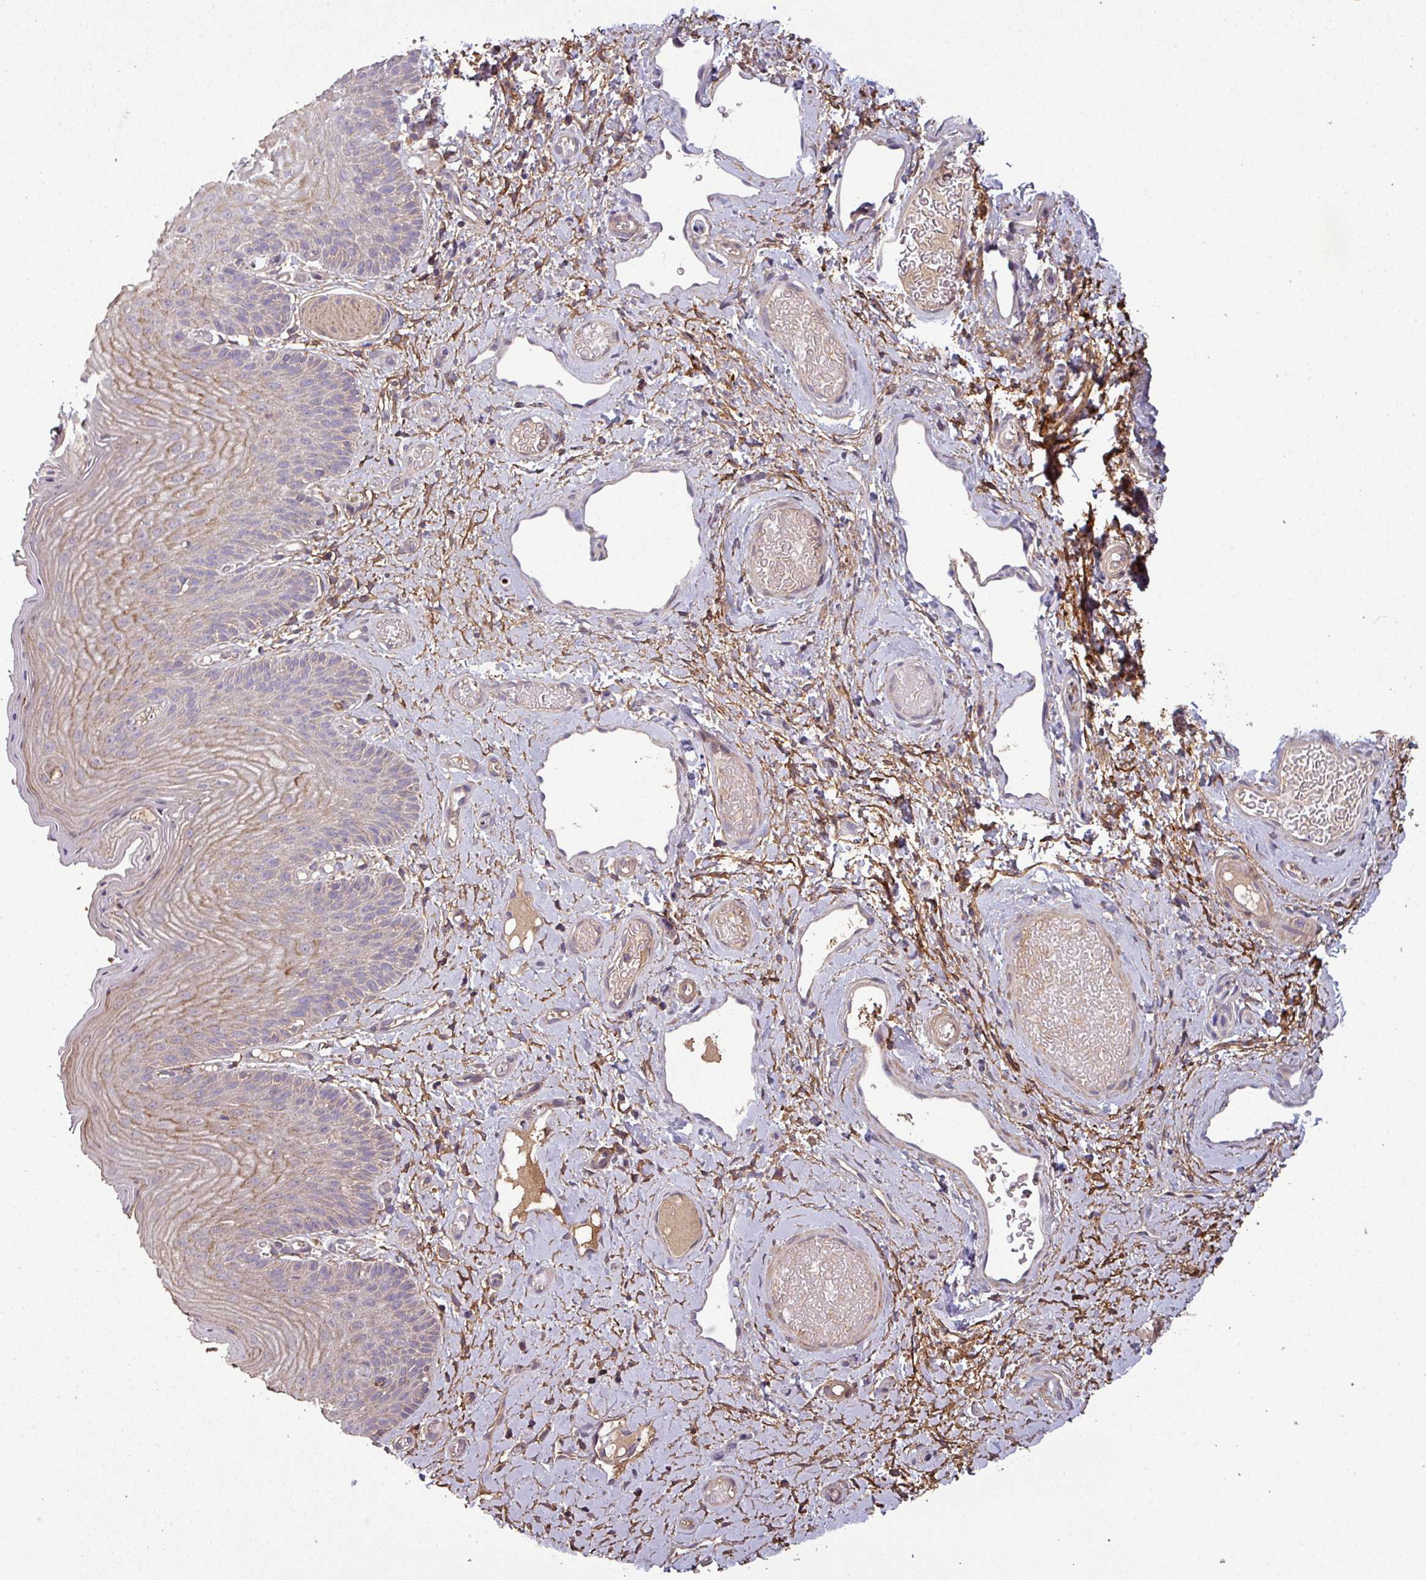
{"staining": {"intensity": "strong", "quantity": "<25%", "location": "cytoplasmic/membranous"}, "tissue": "skin", "cell_type": "Epidermal cells", "image_type": "normal", "snomed": [{"axis": "morphology", "description": "Normal tissue, NOS"}, {"axis": "topography", "description": "Anal"}], "caption": "DAB (3,3'-diaminobenzidine) immunohistochemical staining of unremarkable skin shows strong cytoplasmic/membranous protein expression in approximately <25% of epidermal cells.", "gene": "ISLR", "patient": {"sex": "female", "age": 40}}